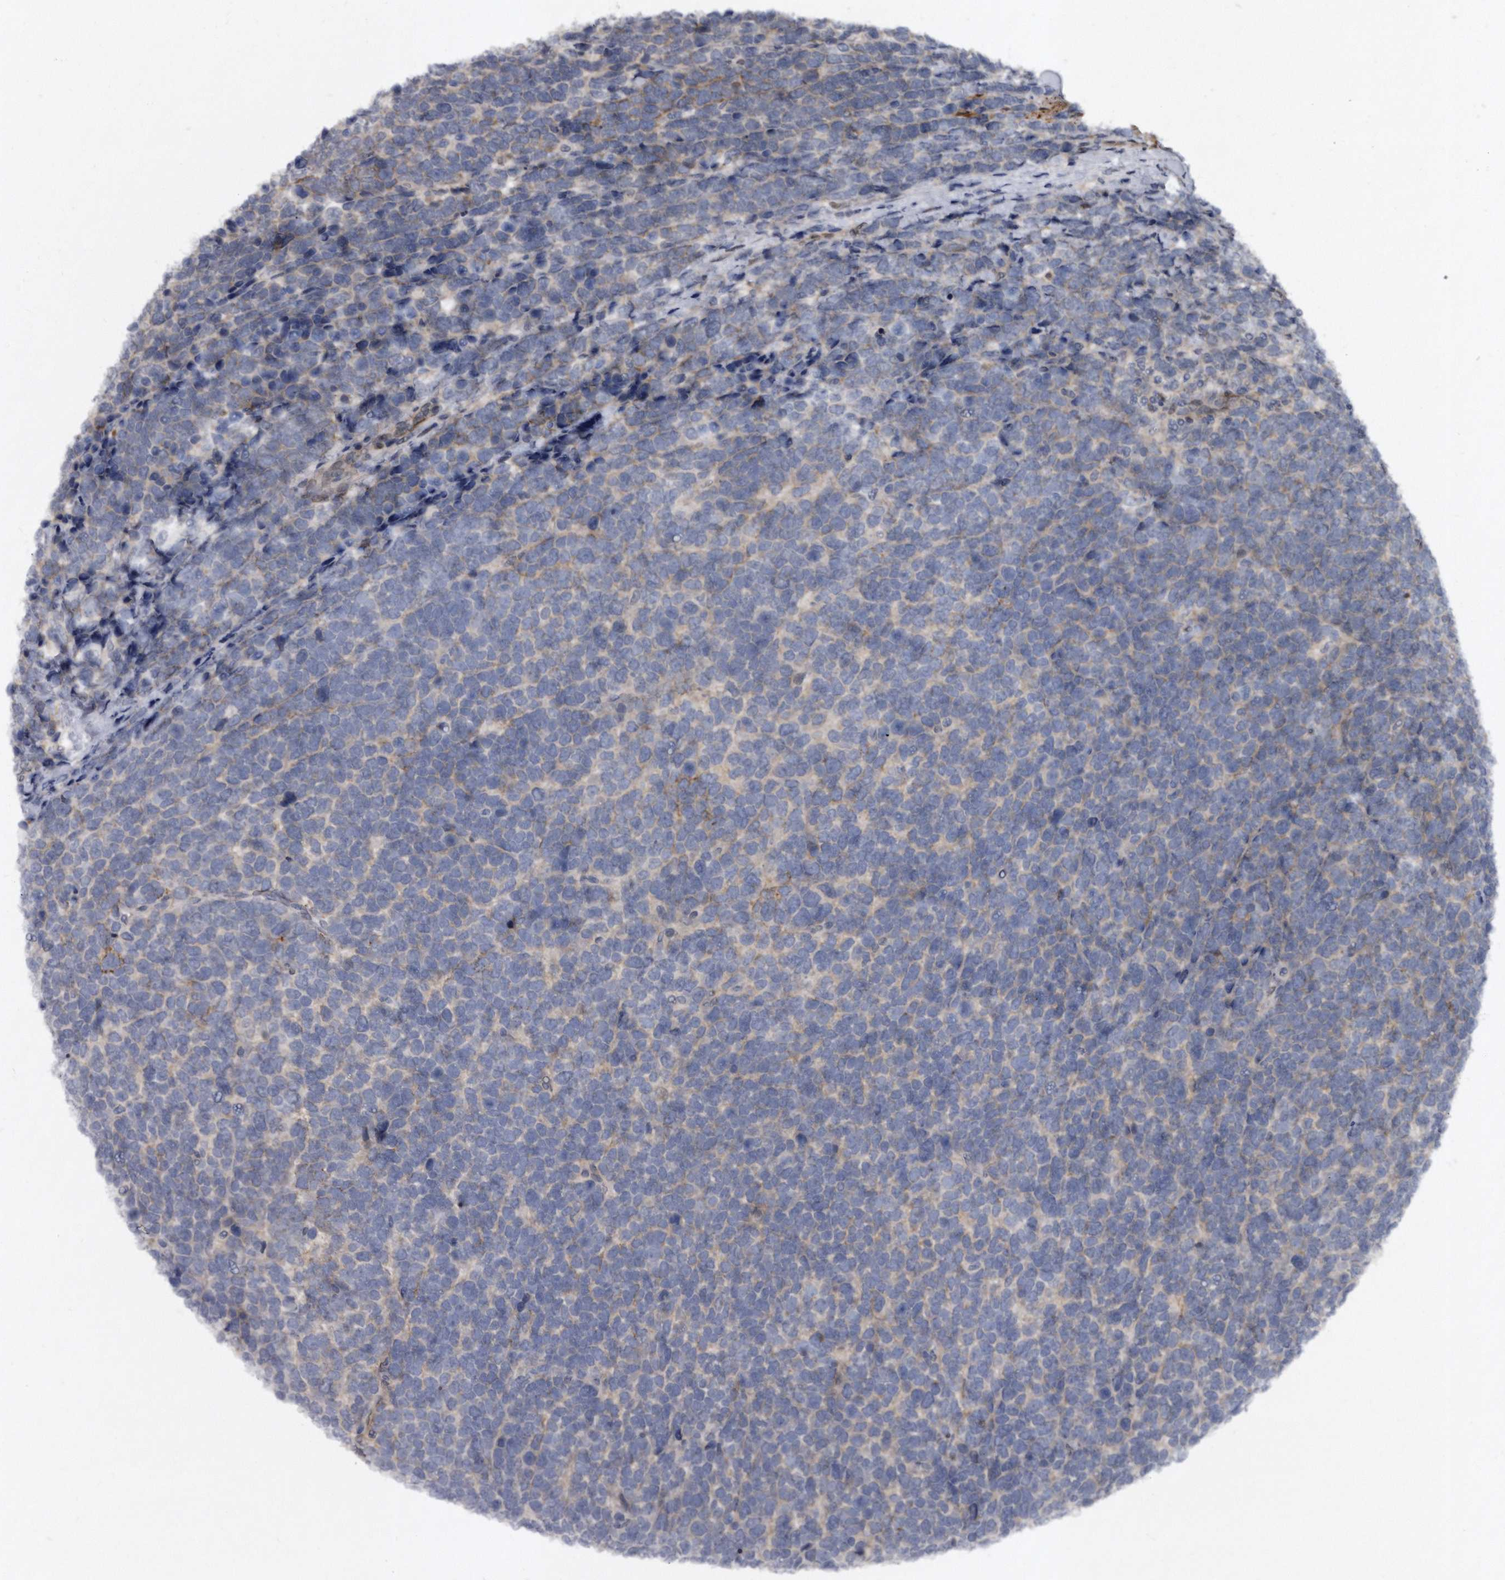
{"staining": {"intensity": "weak", "quantity": "25%-75%", "location": "cytoplasmic/membranous"}, "tissue": "urothelial cancer", "cell_type": "Tumor cells", "image_type": "cancer", "snomed": [{"axis": "morphology", "description": "Urothelial carcinoma, High grade"}, {"axis": "topography", "description": "Urinary bladder"}], "caption": "Immunohistochemical staining of human urothelial carcinoma (high-grade) shows low levels of weak cytoplasmic/membranous protein expression in about 25%-75% of tumor cells. (DAB (3,3'-diaminobenzidine) IHC with brightfield microscopy, high magnification).", "gene": "PROM1", "patient": {"sex": "female", "age": 82}}